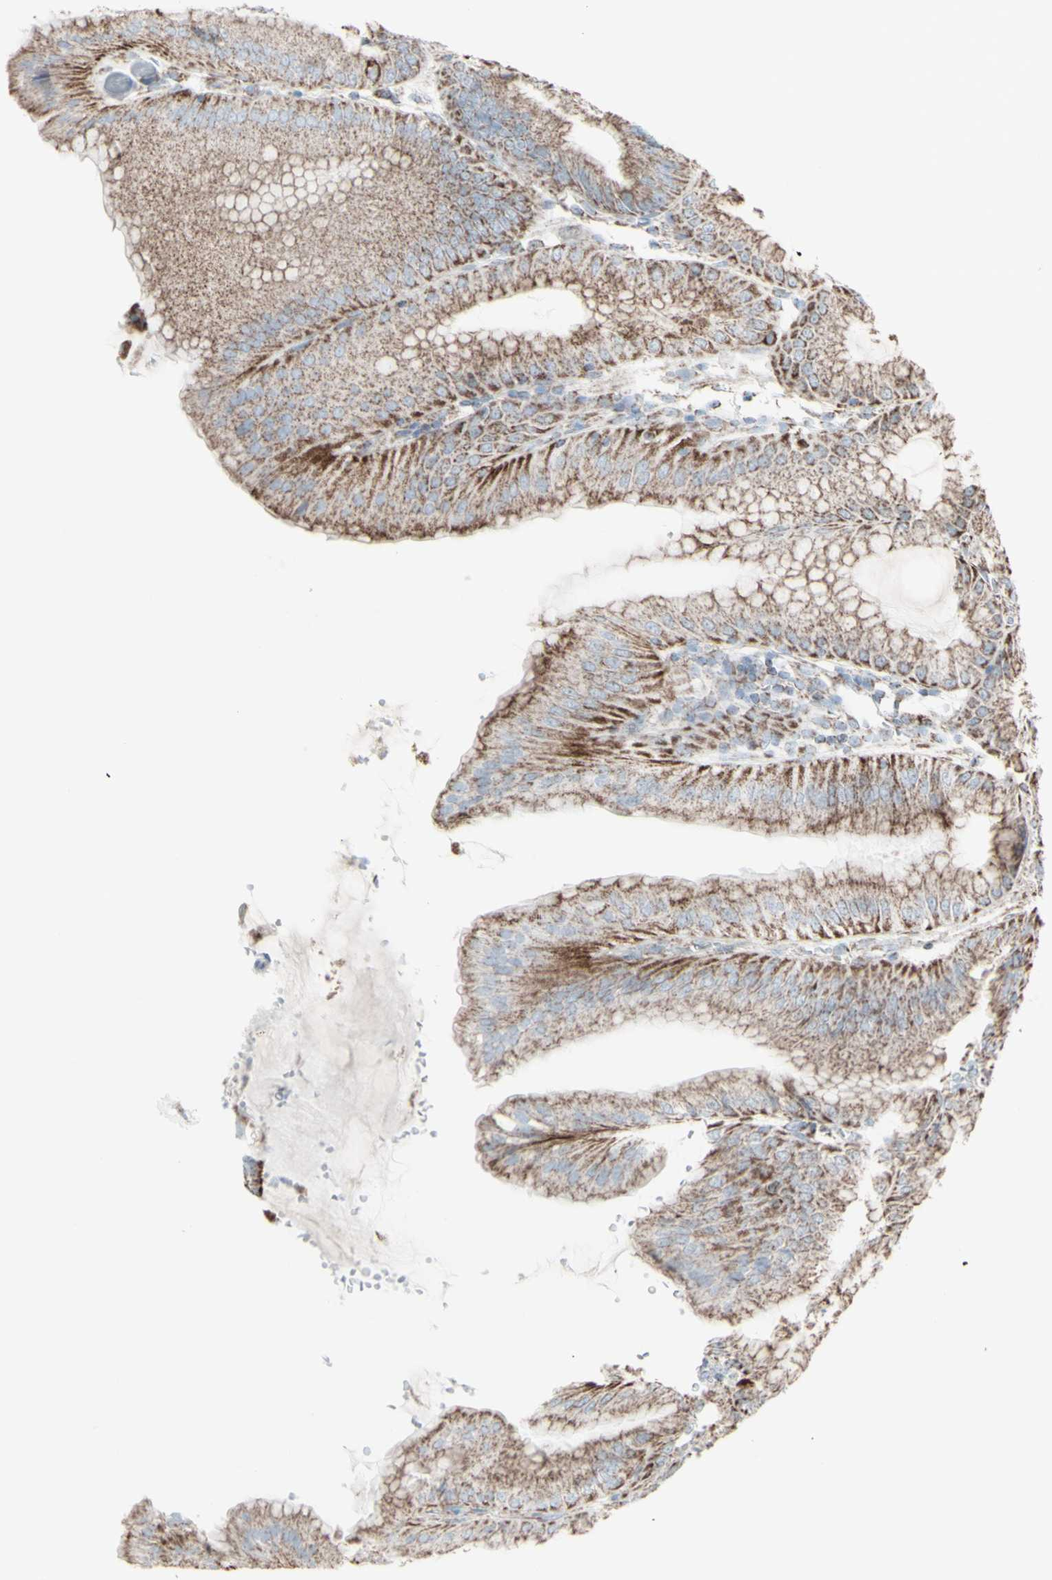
{"staining": {"intensity": "strong", "quantity": ">75%", "location": "cytoplasmic/membranous"}, "tissue": "stomach", "cell_type": "Glandular cells", "image_type": "normal", "snomed": [{"axis": "morphology", "description": "Normal tissue, NOS"}, {"axis": "topography", "description": "Stomach, lower"}], "caption": "The histopathology image reveals staining of normal stomach, revealing strong cytoplasmic/membranous protein expression (brown color) within glandular cells.", "gene": "PLGRKT", "patient": {"sex": "male", "age": 71}}